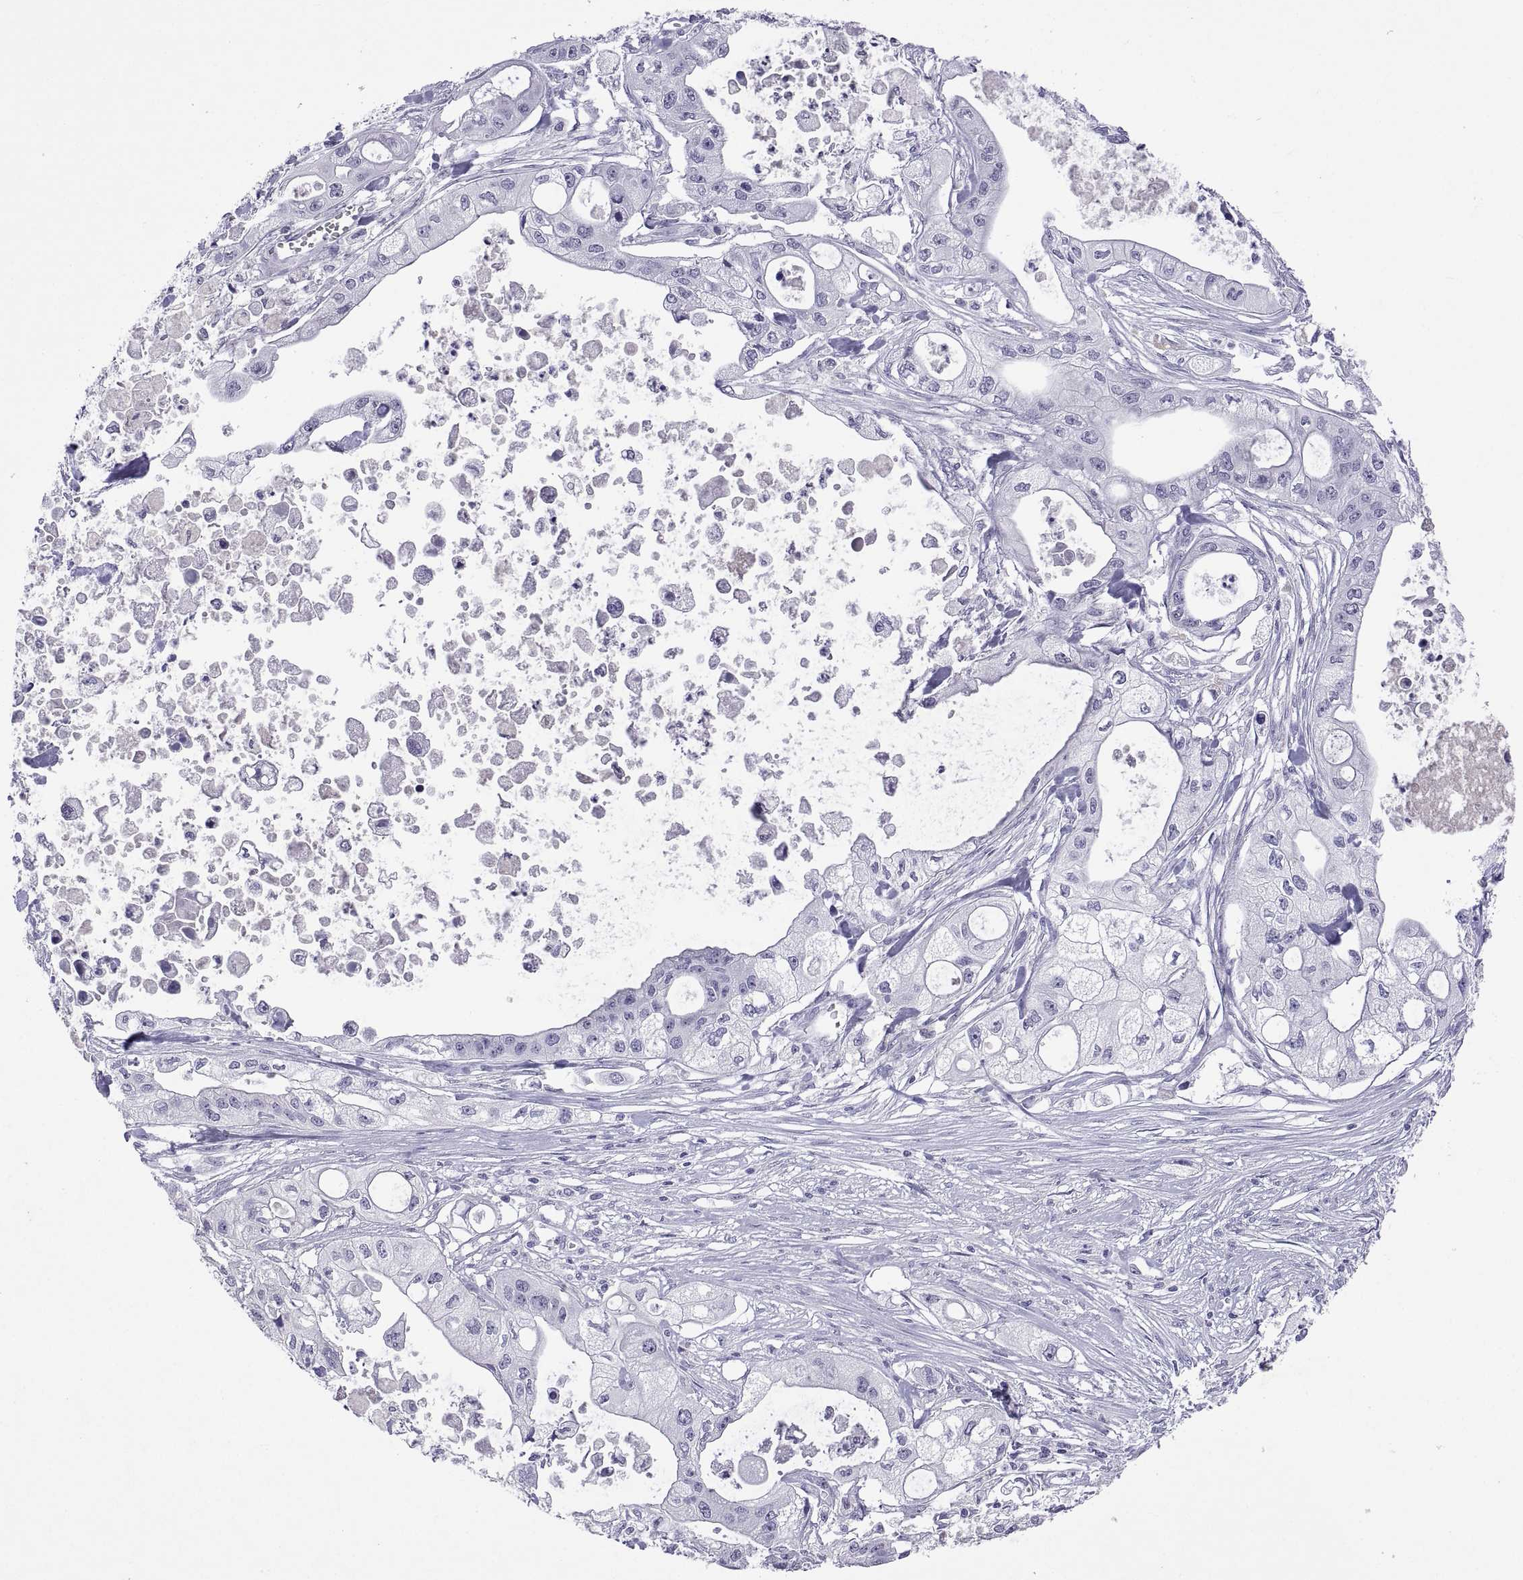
{"staining": {"intensity": "negative", "quantity": "none", "location": "none"}, "tissue": "pancreatic cancer", "cell_type": "Tumor cells", "image_type": "cancer", "snomed": [{"axis": "morphology", "description": "Adenocarcinoma, NOS"}, {"axis": "topography", "description": "Pancreas"}], "caption": "Tumor cells show no significant protein staining in pancreatic adenocarcinoma.", "gene": "VSX2", "patient": {"sex": "male", "age": 70}}